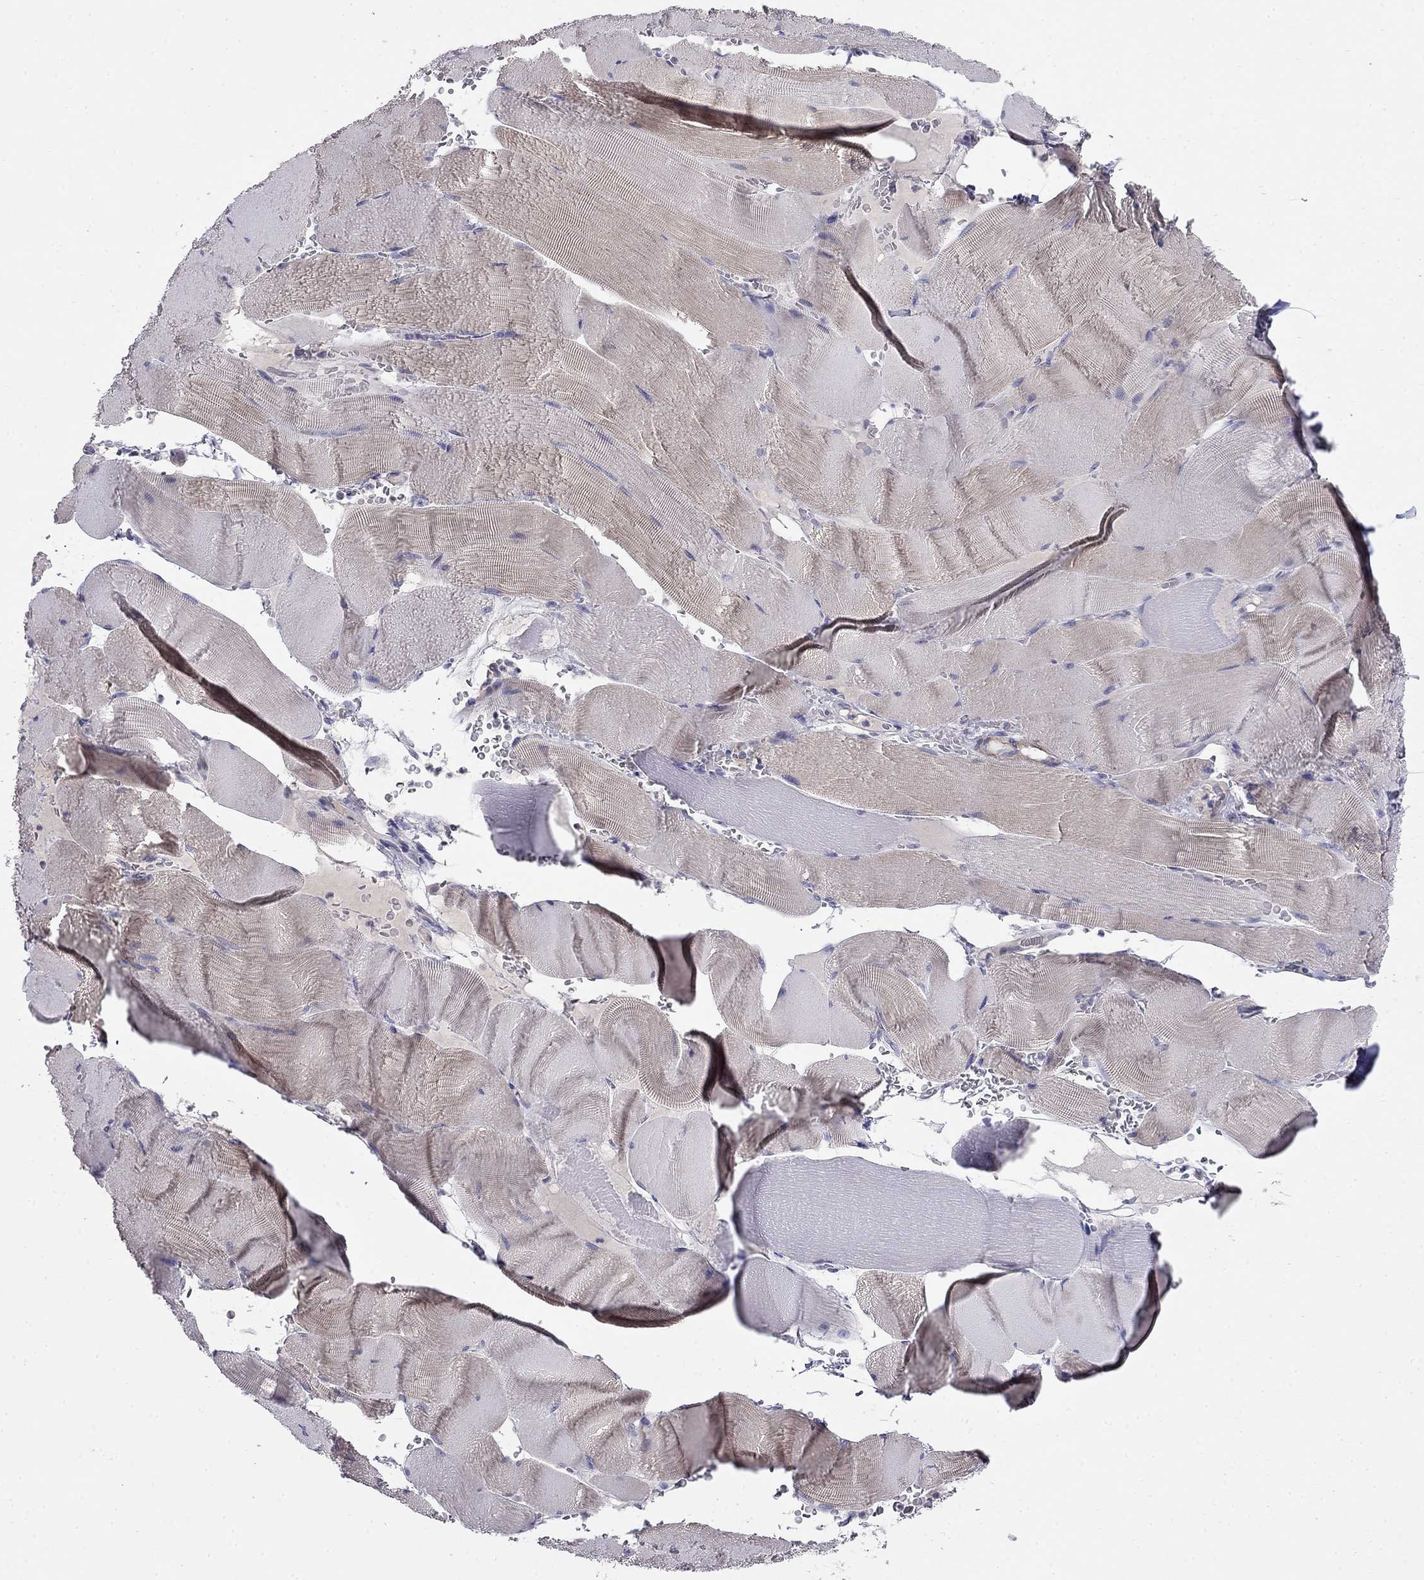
{"staining": {"intensity": "weak", "quantity": "25%-75%", "location": "cytoplasmic/membranous"}, "tissue": "skeletal muscle", "cell_type": "Myocytes", "image_type": "normal", "snomed": [{"axis": "morphology", "description": "Normal tissue, NOS"}, {"axis": "topography", "description": "Skeletal muscle"}], "caption": "Protein staining of benign skeletal muscle shows weak cytoplasmic/membranous positivity in about 25%-75% of myocytes.", "gene": "LY6H", "patient": {"sex": "male", "age": 56}}